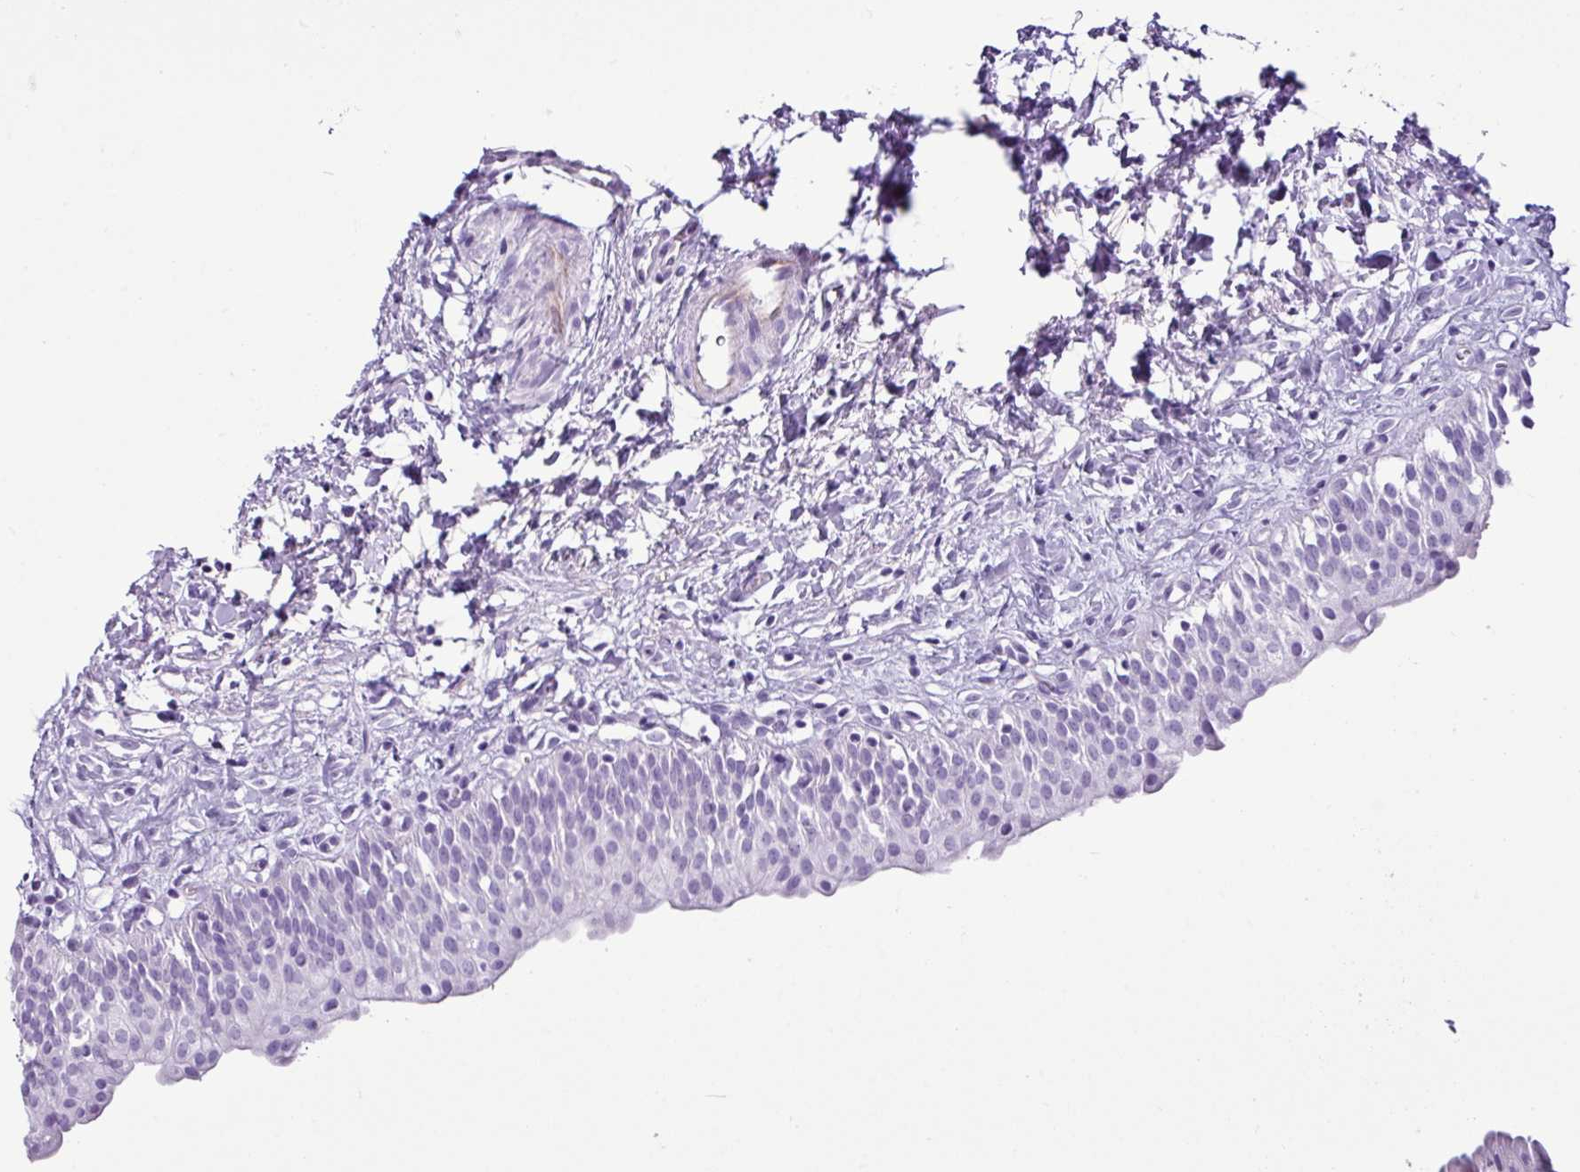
{"staining": {"intensity": "negative", "quantity": "none", "location": "none"}, "tissue": "urinary bladder", "cell_type": "Urothelial cells", "image_type": "normal", "snomed": [{"axis": "morphology", "description": "Normal tissue, NOS"}, {"axis": "topography", "description": "Urinary bladder"}], "caption": "IHC micrograph of normal human urinary bladder stained for a protein (brown), which displays no positivity in urothelial cells. (DAB immunohistochemistry (IHC) visualized using brightfield microscopy, high magnification).", "gene": "LILRB4", "patient": {"sex": "male", "age": 51}}